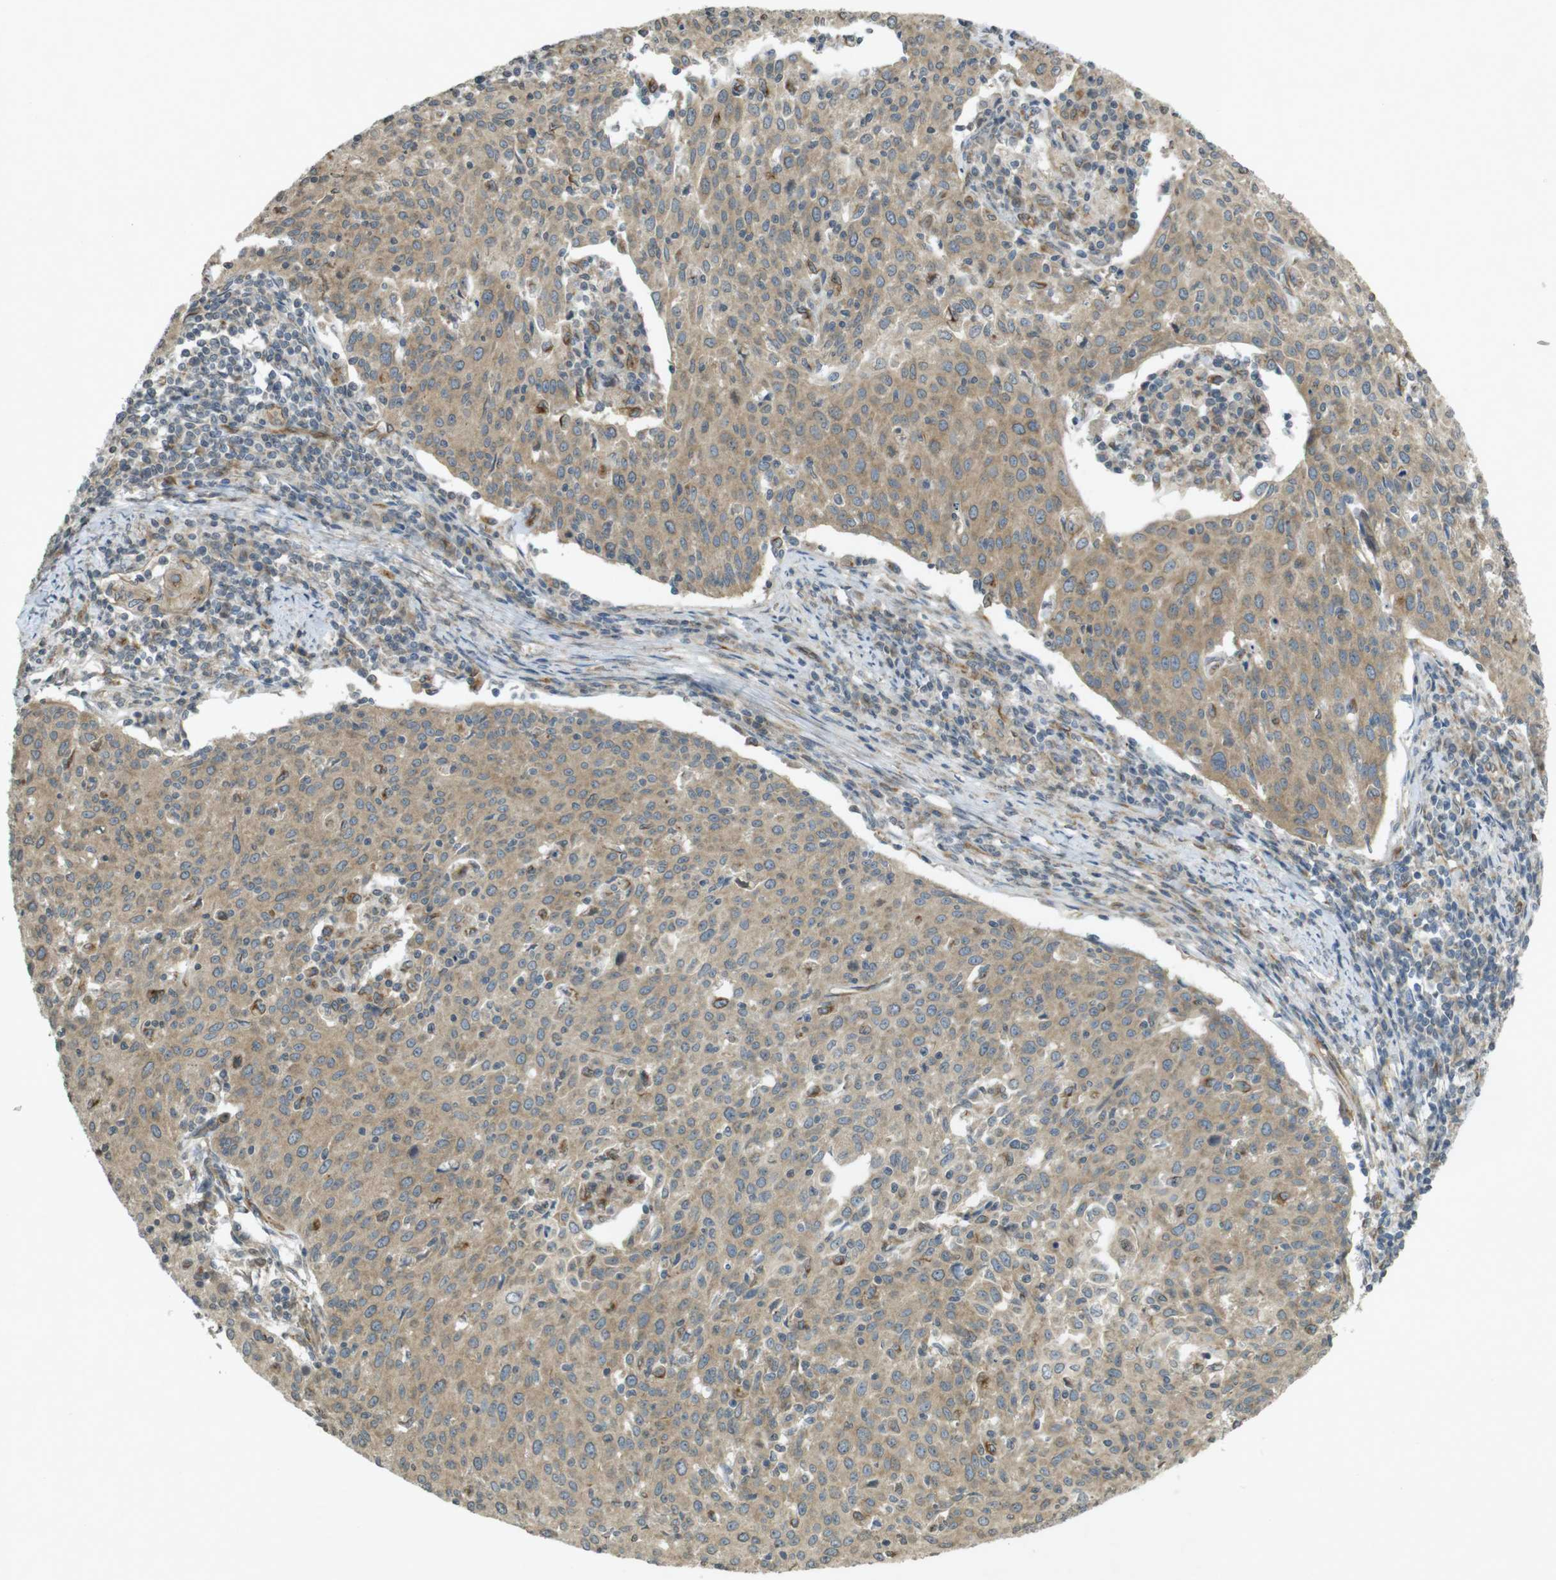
{"staining": {"intensity": "moderate", "quantity": ">75%", "location": "cytoplasmic/membranous"}, "tissue": "cervical cancer", "cell_type": "Tumor cells", "image_type": "cancer", "snomed": [{"axis": "morphology", "description": "Squamous cell carcinoma, NOS"}, {"axis": "topography", "description": "Cervix"}], "caption": "Protein expression analysis of cervical cancer (squamous cell carcinoma) shows moderate cytoplasmic/membranous expression in approximately >75% of tumor cells. (IHC, brightfield microscopy, high magnification).", "gene": "KIF5B", "patient": {"sex": "female", "age": 38}}